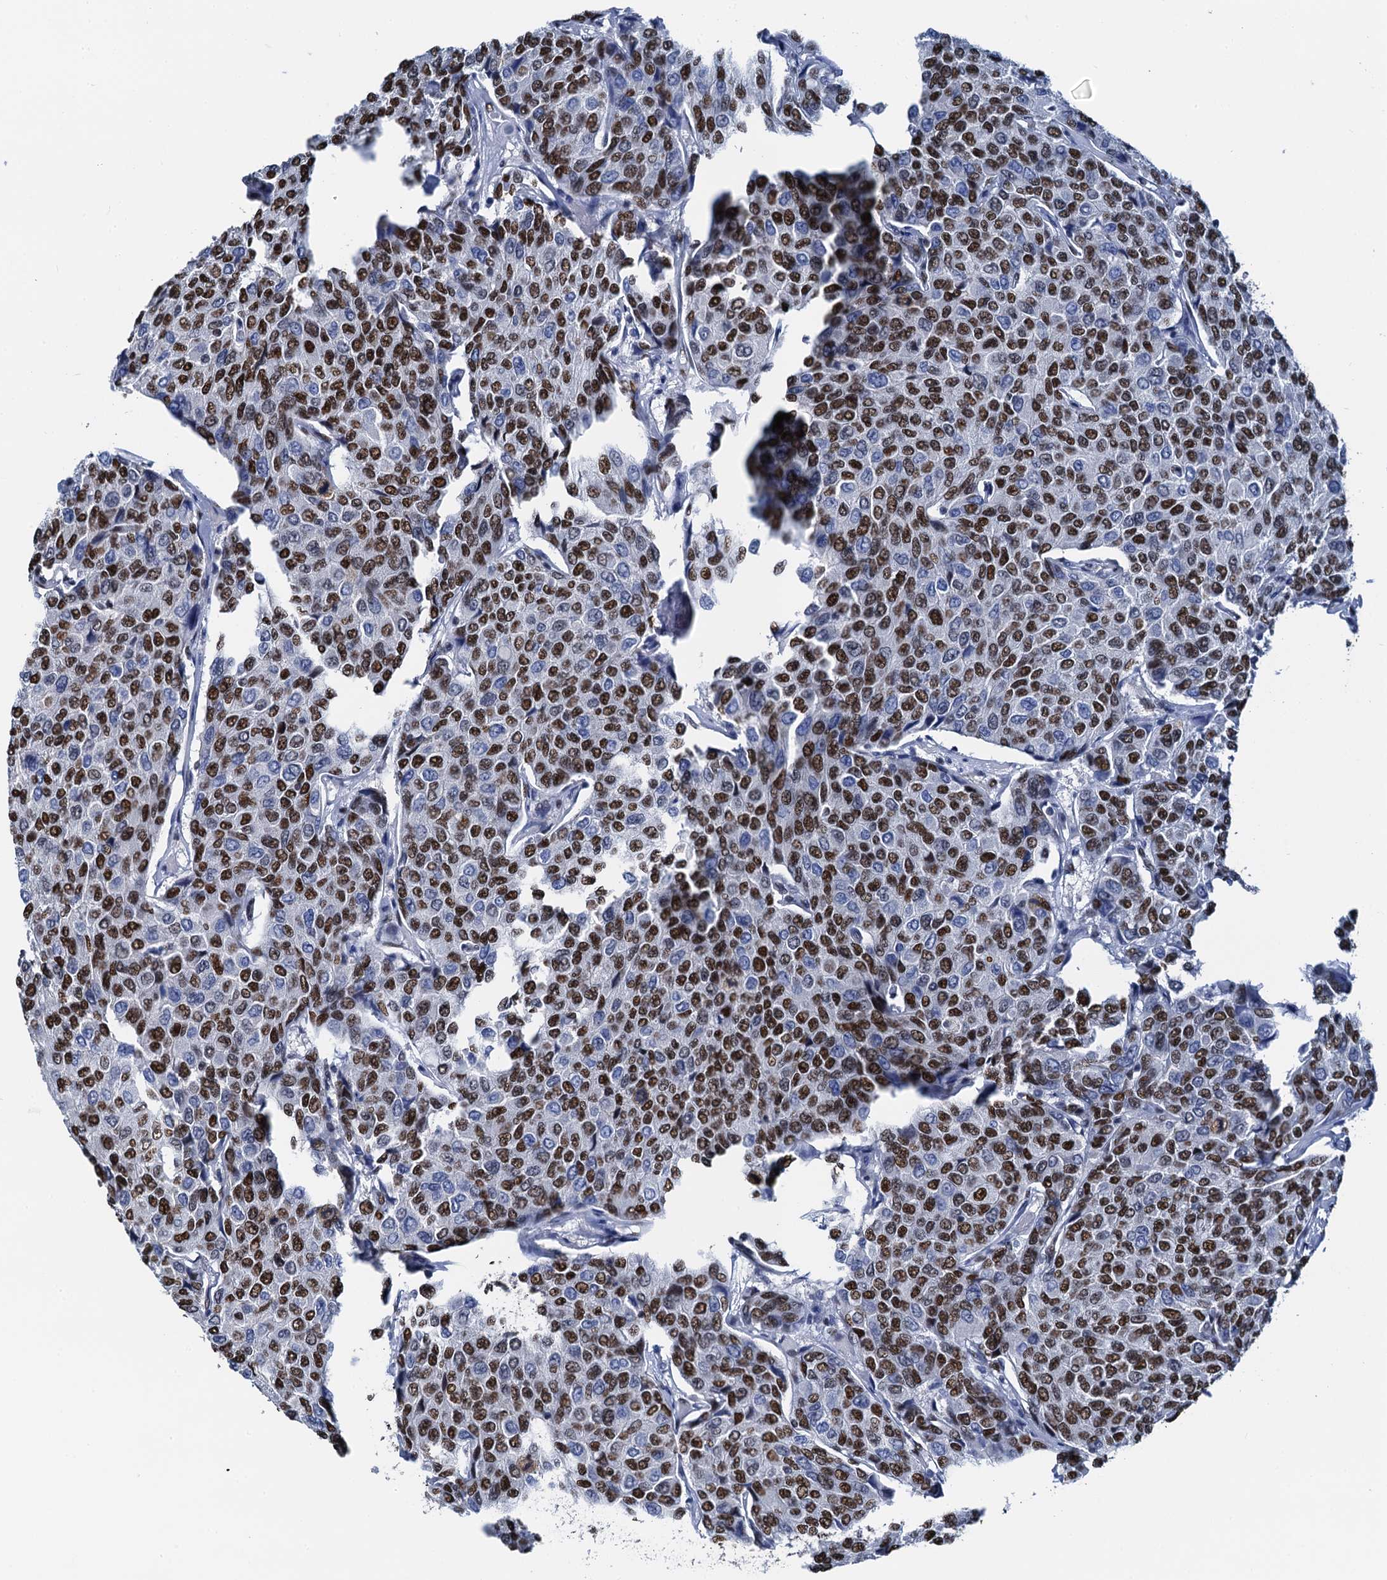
{"staining": {"intensity": "moderate", "quantity": ">75%", "location": "nuclear"}, "tissue": "breast cancer", "cell_type": "Tumor cells", "image_type": "cancer", "snomed": [{"axis": "morphology", "description": "Duct carcinoma"}, {"axis": "topography", "description": "Breast"}], "caption": "IHC histopathology image of human breast cancer (invasive ductal carcinoma) stained for a protein (brown), which reveals medium levels of moderate nuclear staining in about >75% of tumor cells.", "gene": "SLTM", "patient": {"sex": "female", "age": 55}}